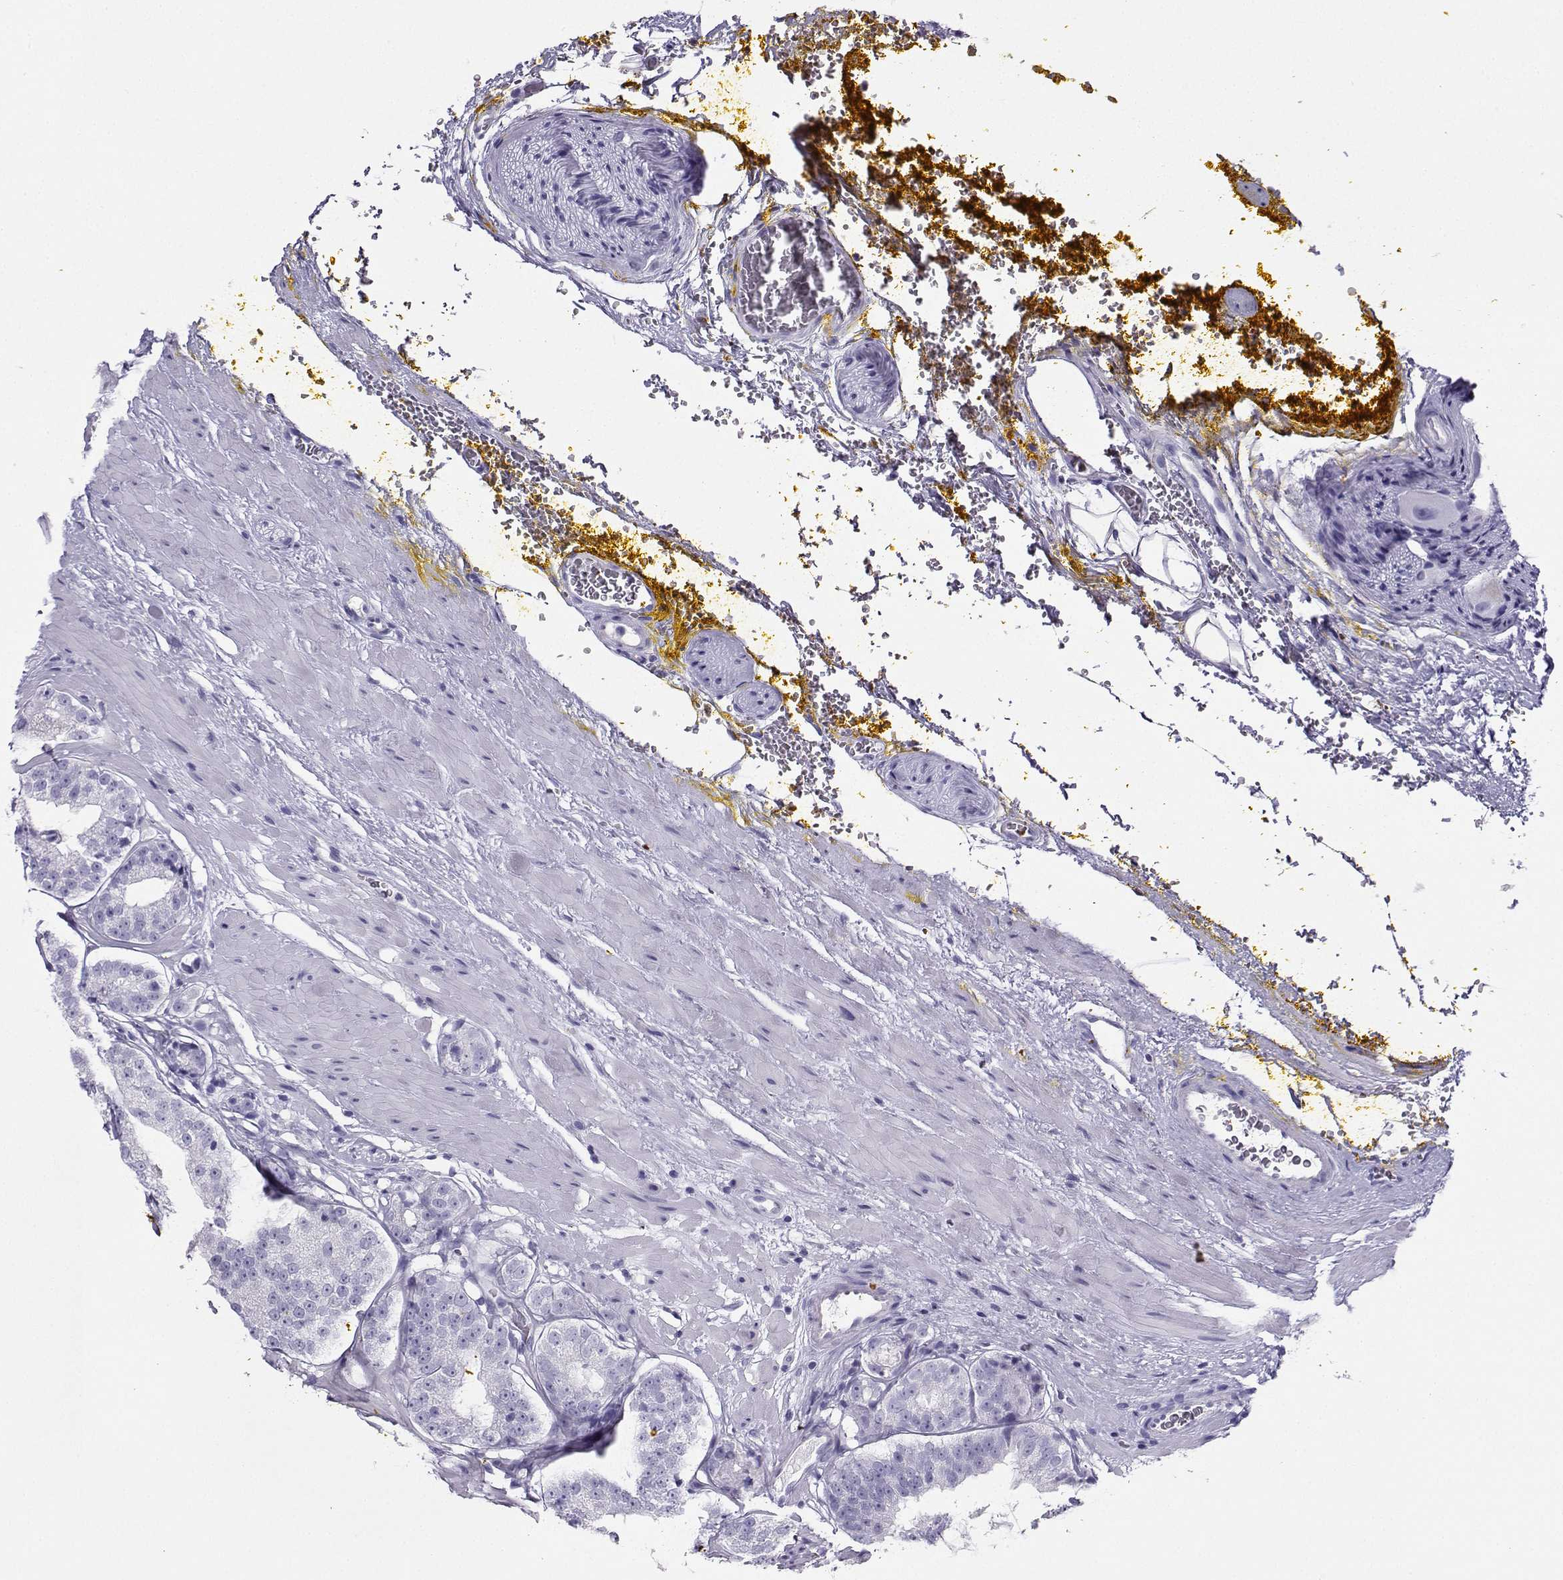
{"staining": {"intensity": "negative", "quantity": "none", "location": "none"}, "tissue": "prostate cancer", "cell_type": "Tumor cells", "image_type": "cancer", "snomed": [{"axis": "morphology", "description": "Adenocarcinoma, Low grade"}, {"axis": "topography", "description": "Prostate"}], "caption": "Immunohistochemistry image of human prostate cancer stained for a protein (brown), which displays no positivity in tumor cells. Brightfield microscopy of IHC stained with DAB (brown) and hematoxylin (blue), captured at high magnification.", "gene": "CD109", "patient": {"sex": "male", "age": 60}}